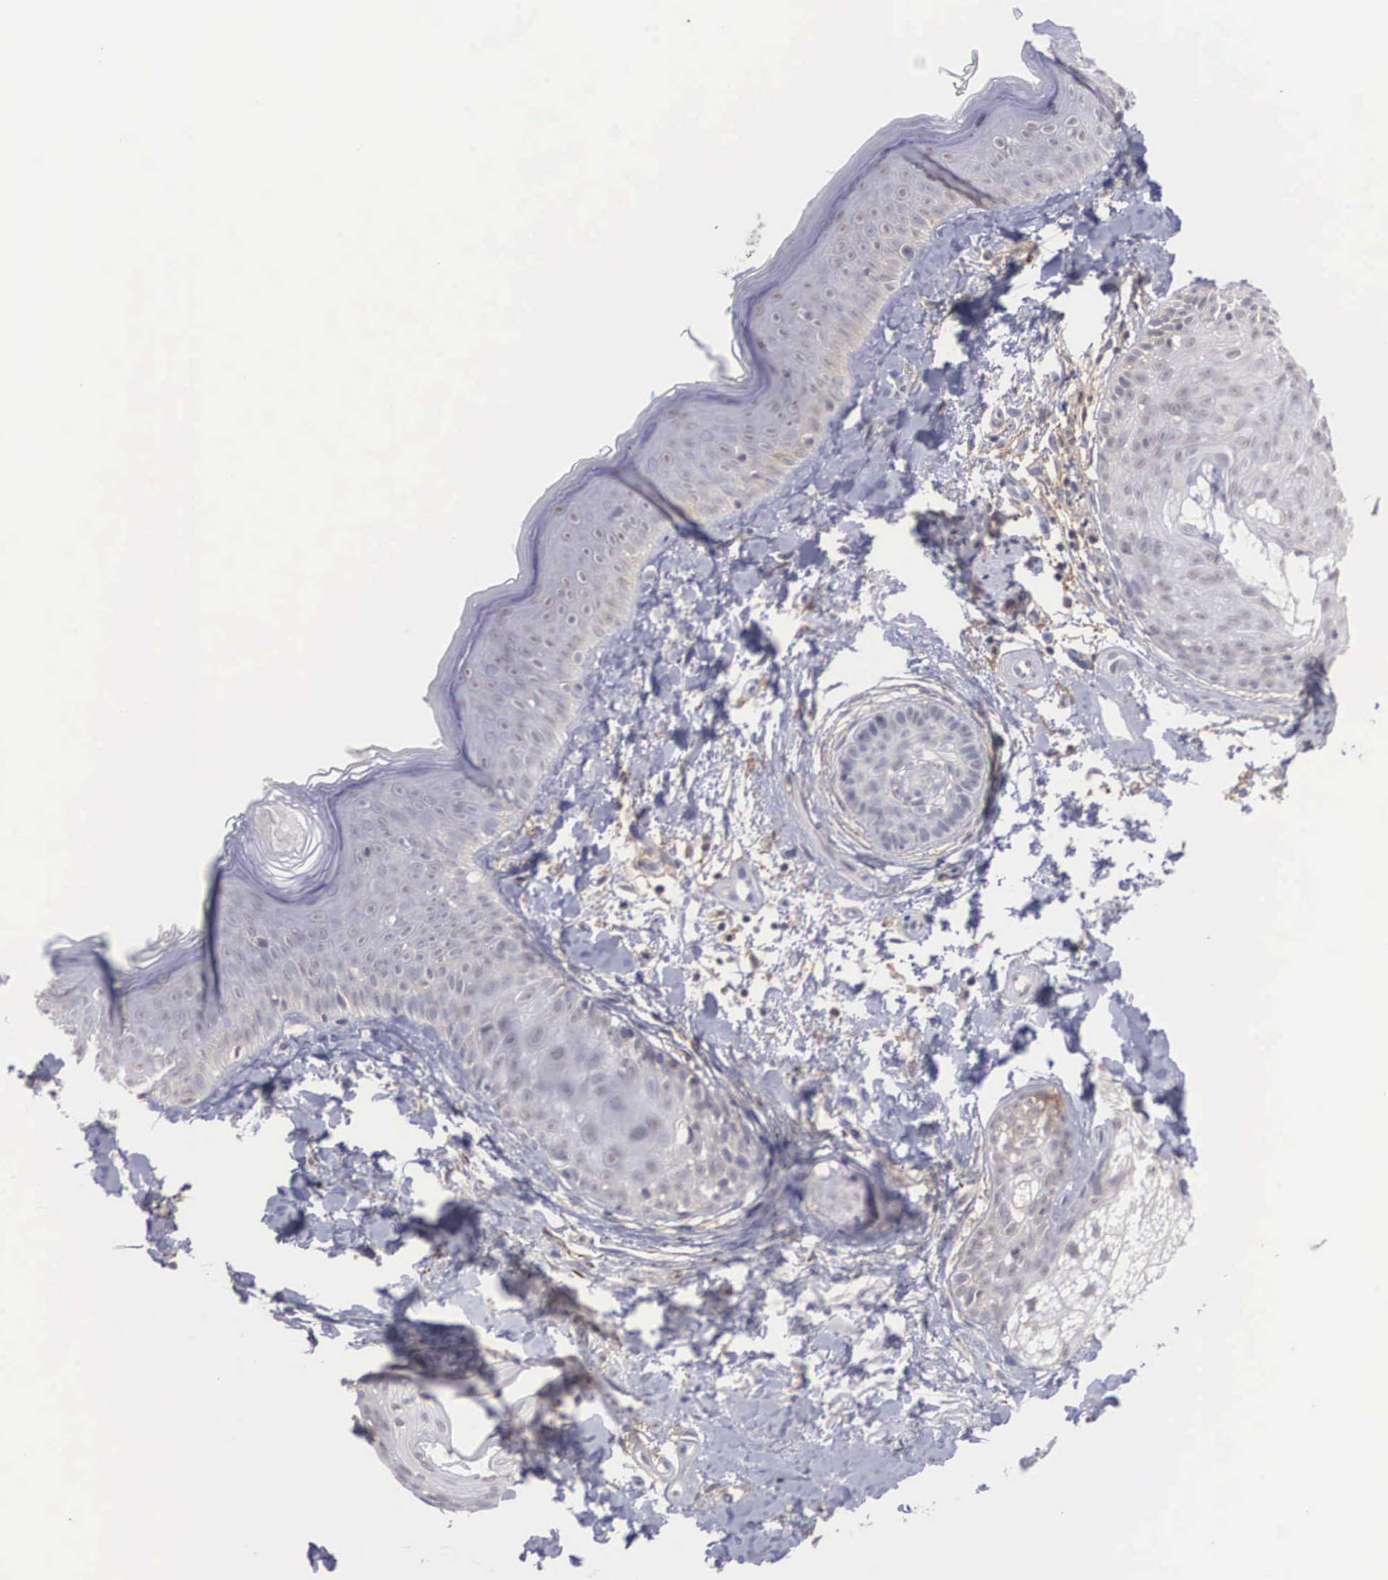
{"staining": {"intensity": "negative", "quantity": "none", "location": "none"}, "tissue": "skin", "cell_type": "Fibroblasts", "image_type": "normal", "snomed": [{"axis": "morphology", "description": "Normal tissue, NOS"}, {"axis": "topography", "description": "Skin"}], "caption": "Human skin stained for a protein using immunohistochemistry (IHC) displays no expression in fibroblasts.", "gene": "NR4A2", "patient": {"sex": "male", "age": 86}}